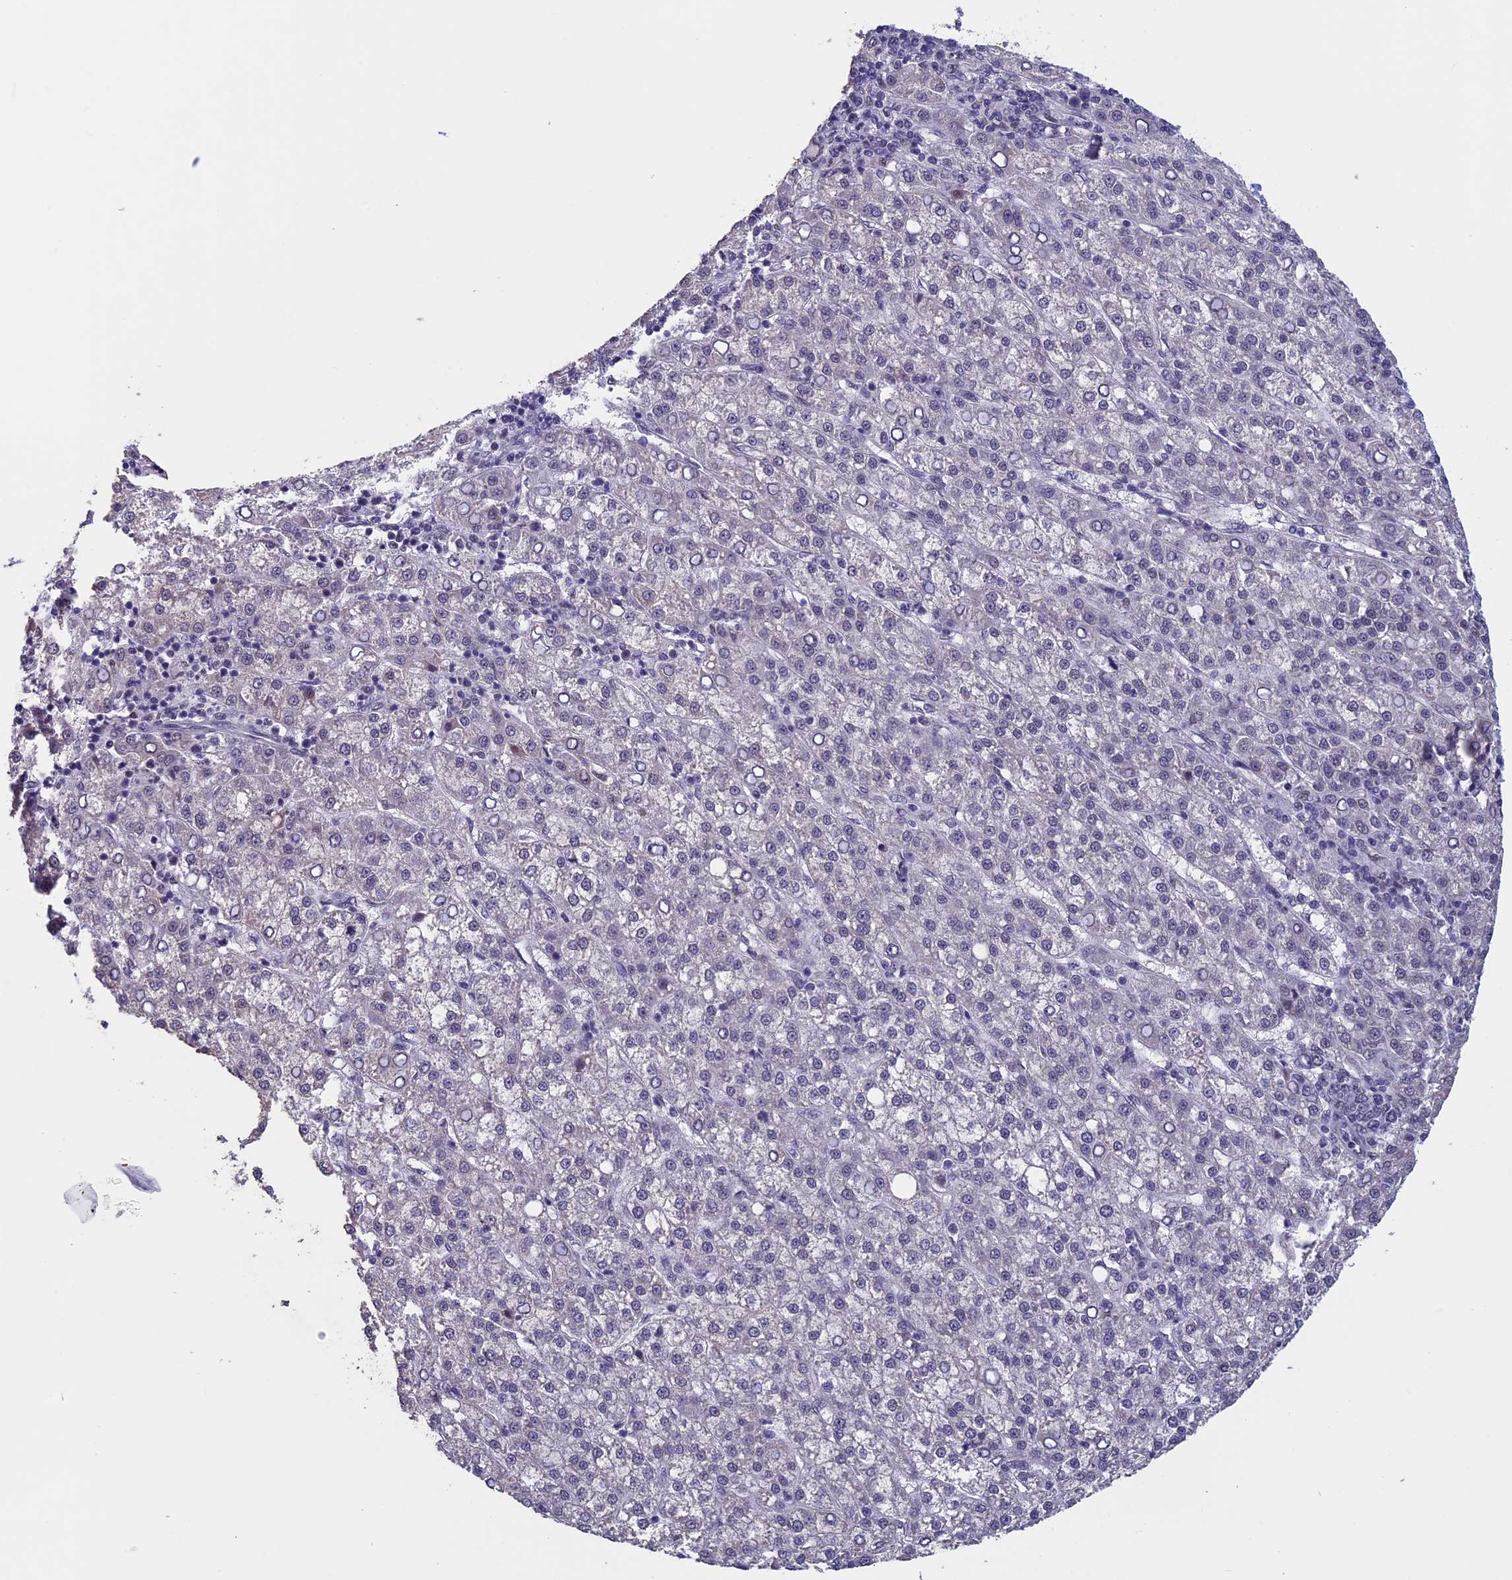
{"staining": {"intensity": "moderate", "quantity": "25%-75%", "location": "nuclear"}, "tissue": "liver cancer", "cell_type": "Tumor cells", "image_type": "cancer", "snomed": [{"axis": "morphology", "description": "Carcinoma, Hepatocellular, NOS"}, {"axis": "topography", "description": "Liver"}], "caption": "The photomicrograph exhibits a brown stain indicating the presence of a protein in the nuclear of tumor cells in liver cancer.", "gene": "RNF40", "patient": {"sex": "female", "age": 58}}